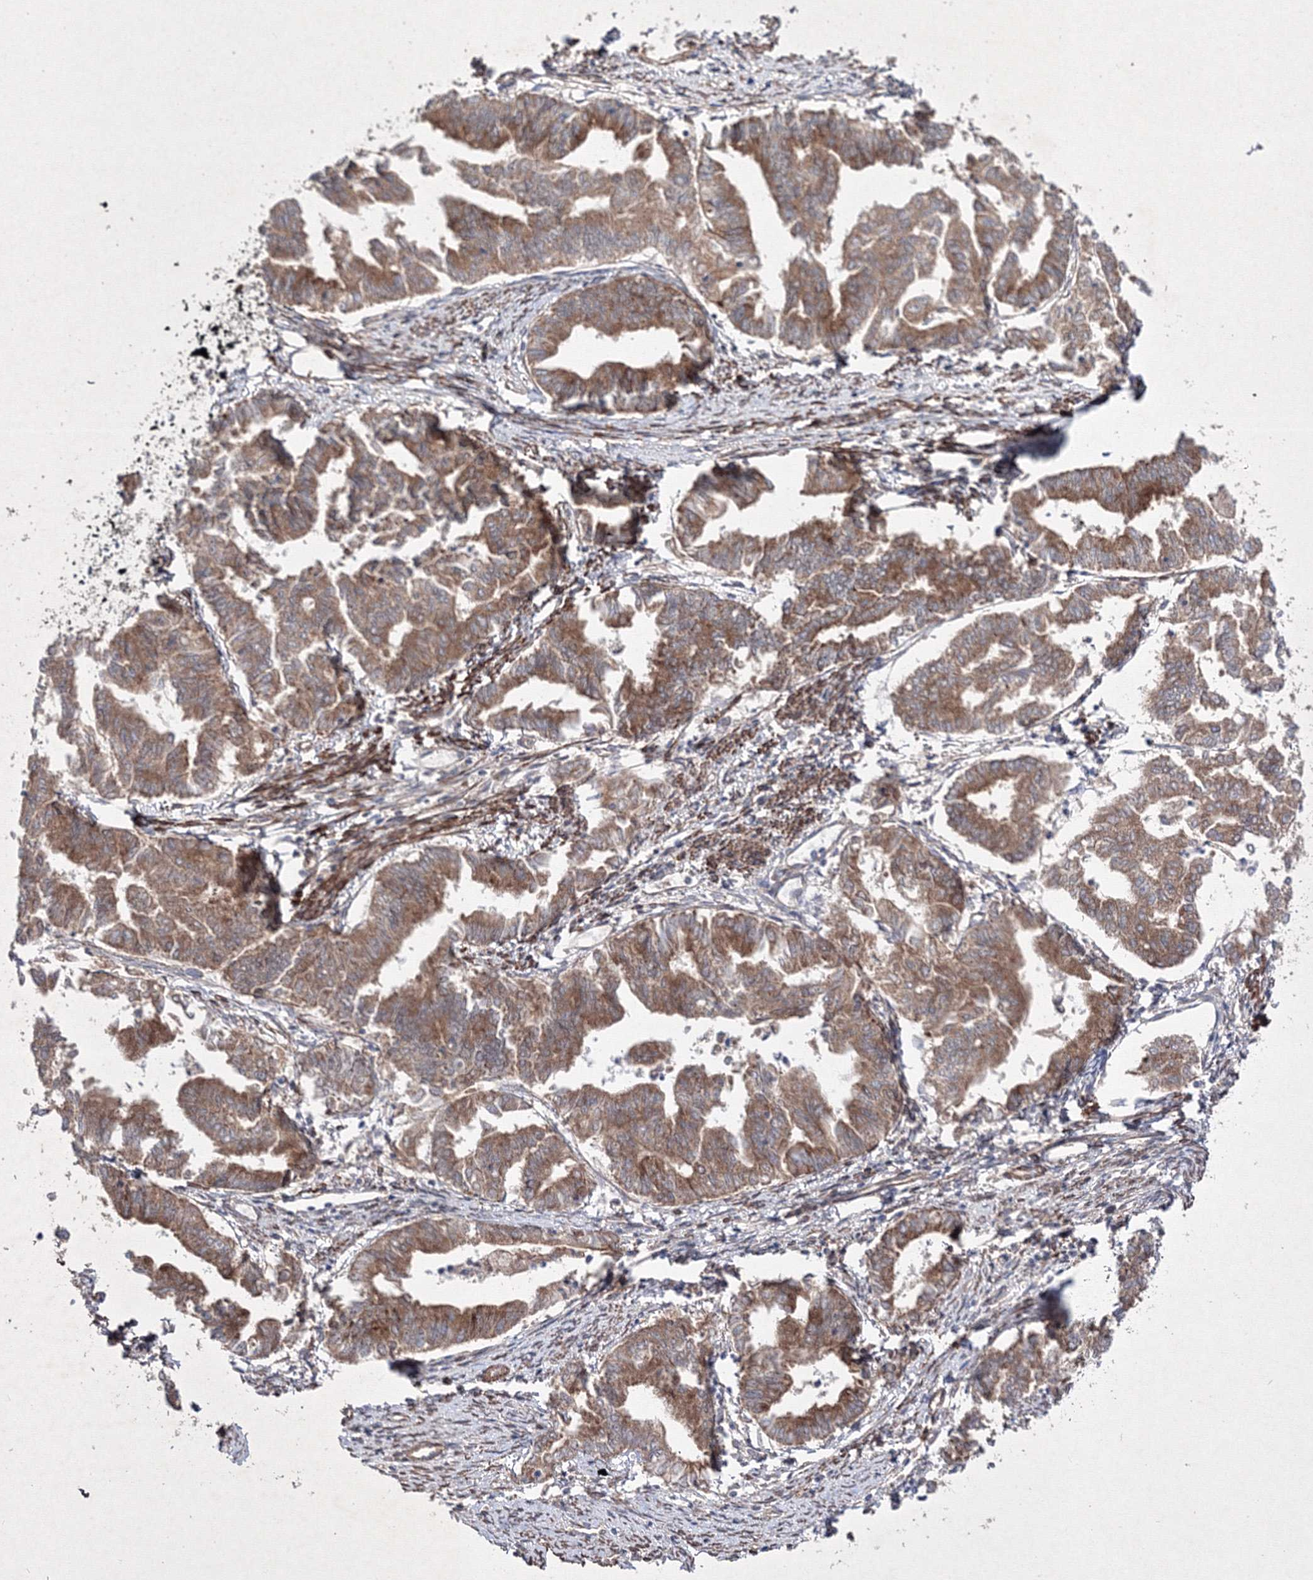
{"staining": {"intensity": "moderate", "quantity": ">75%", "location": "cytoplasmic/membranous"}, "tissue": "endometrial cancer", "cell_type": "Tumor cells", "image_type": "cancer", "snomed": [{"axis": "morphology", "description": "Adenocarcinoma, NOS"}, {"axis": "topography", "description": "Endometrium"}], "caption": "Endometrial adenocarcinoma stained for a protein (brown) demonstrates moderate cytoplasmic/membranous positive staining in approximately >75% of tumor cells.", "gene": "GFM1", "patient": {"sex": "female", "age": 79}}